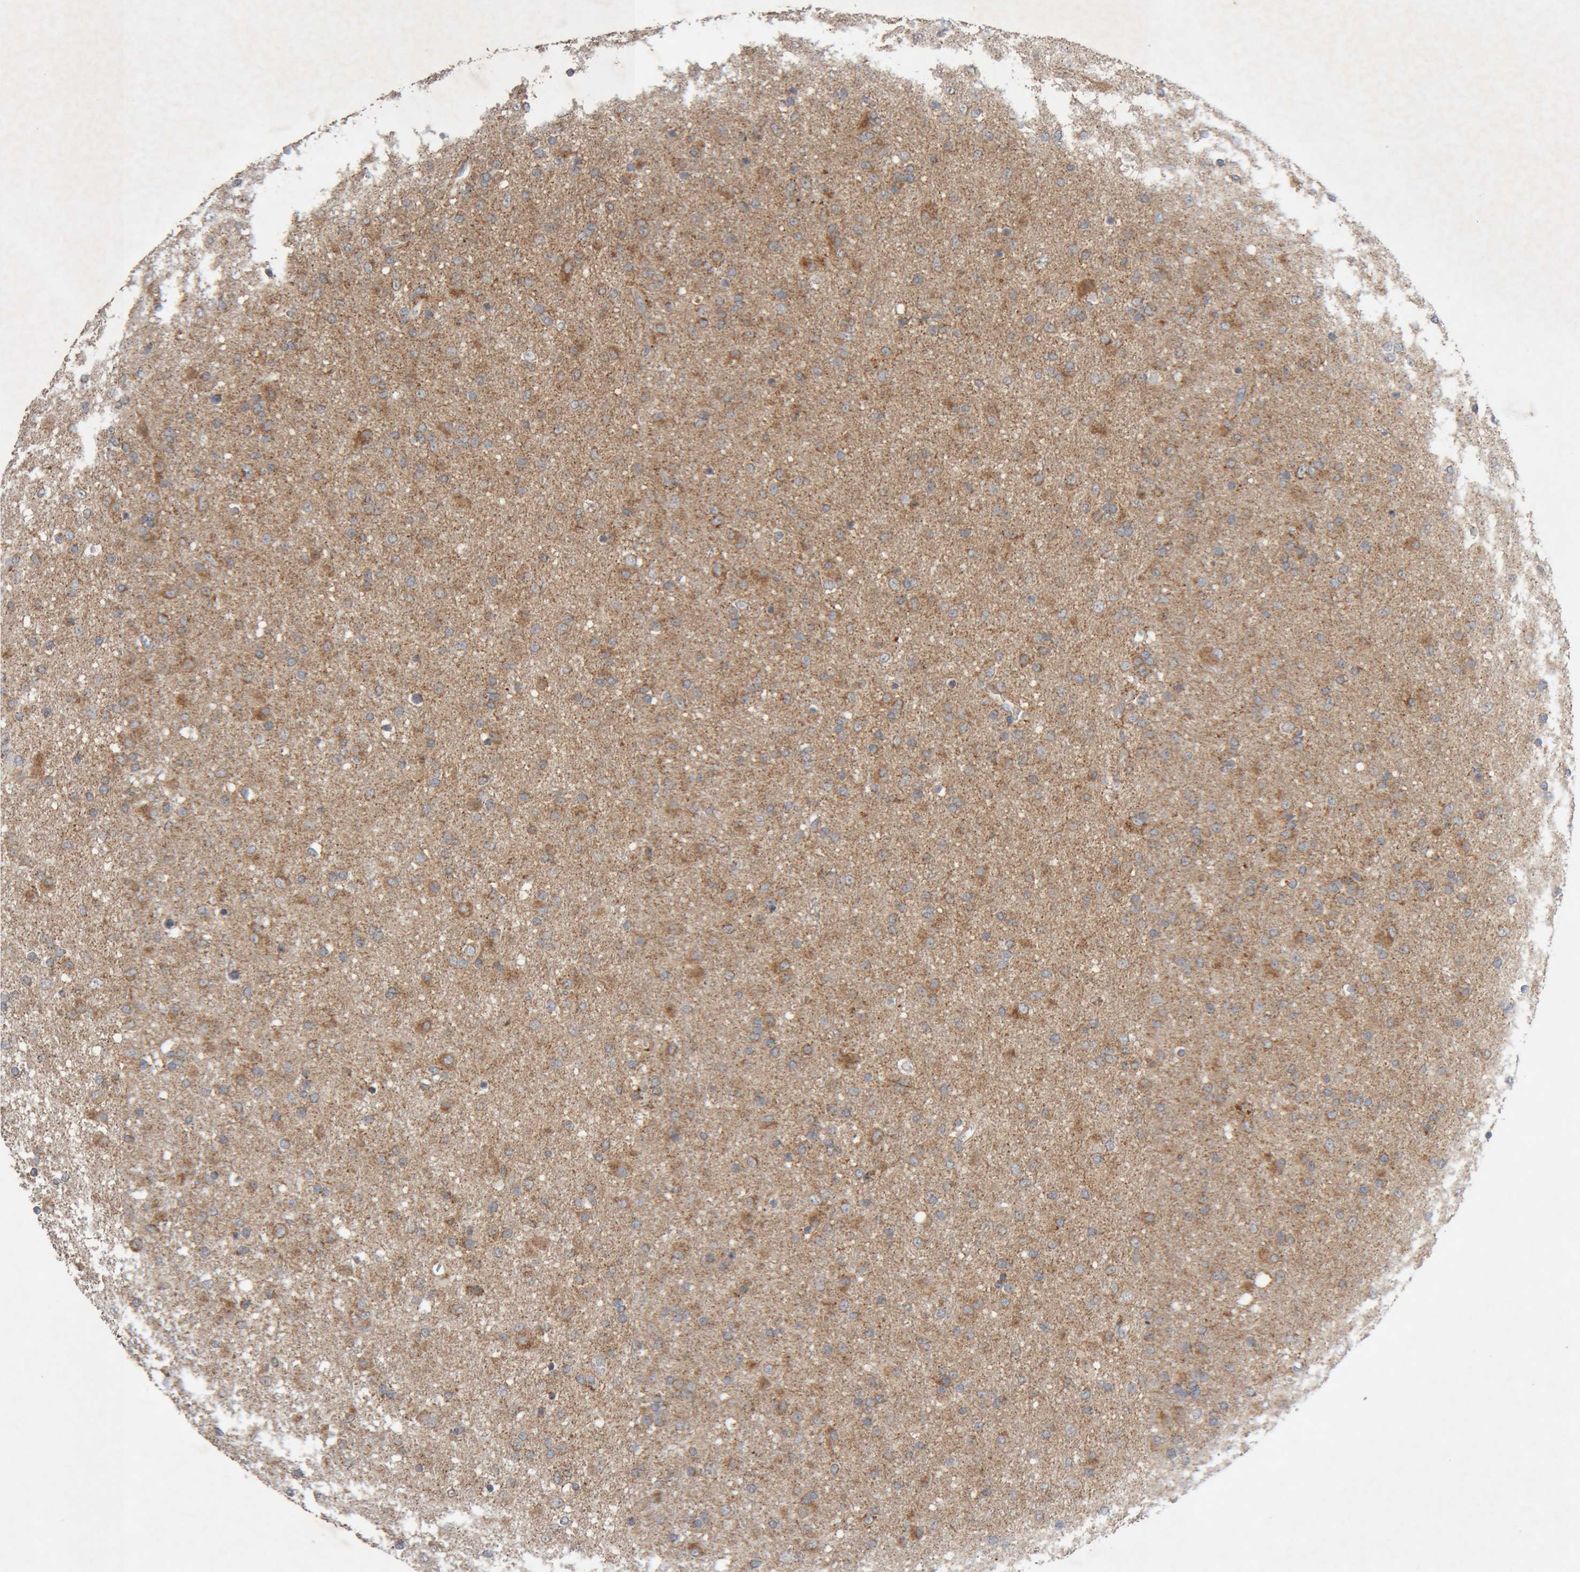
{"staining": {"intensity": "moderate", "quantity": ">75%", "location": "cytoplasmic/membranous"}, "tissue": "glioma", "cell_type": "Tumor cells", "image_type": "cancer", "snomed": [{"axis": "morphology", "description": "Glioma, malignant, Low grade"}, {"axis": "topography", "description": "Brain"}], "caption": "This micrograph reveals immunohistochemistry staining of glioma, with medium moderate cytoplasmic/membranous expression in about >75% of tumor cells.", "gene": "KIF21B", "patient": {"sex": "male", "age": 65}}